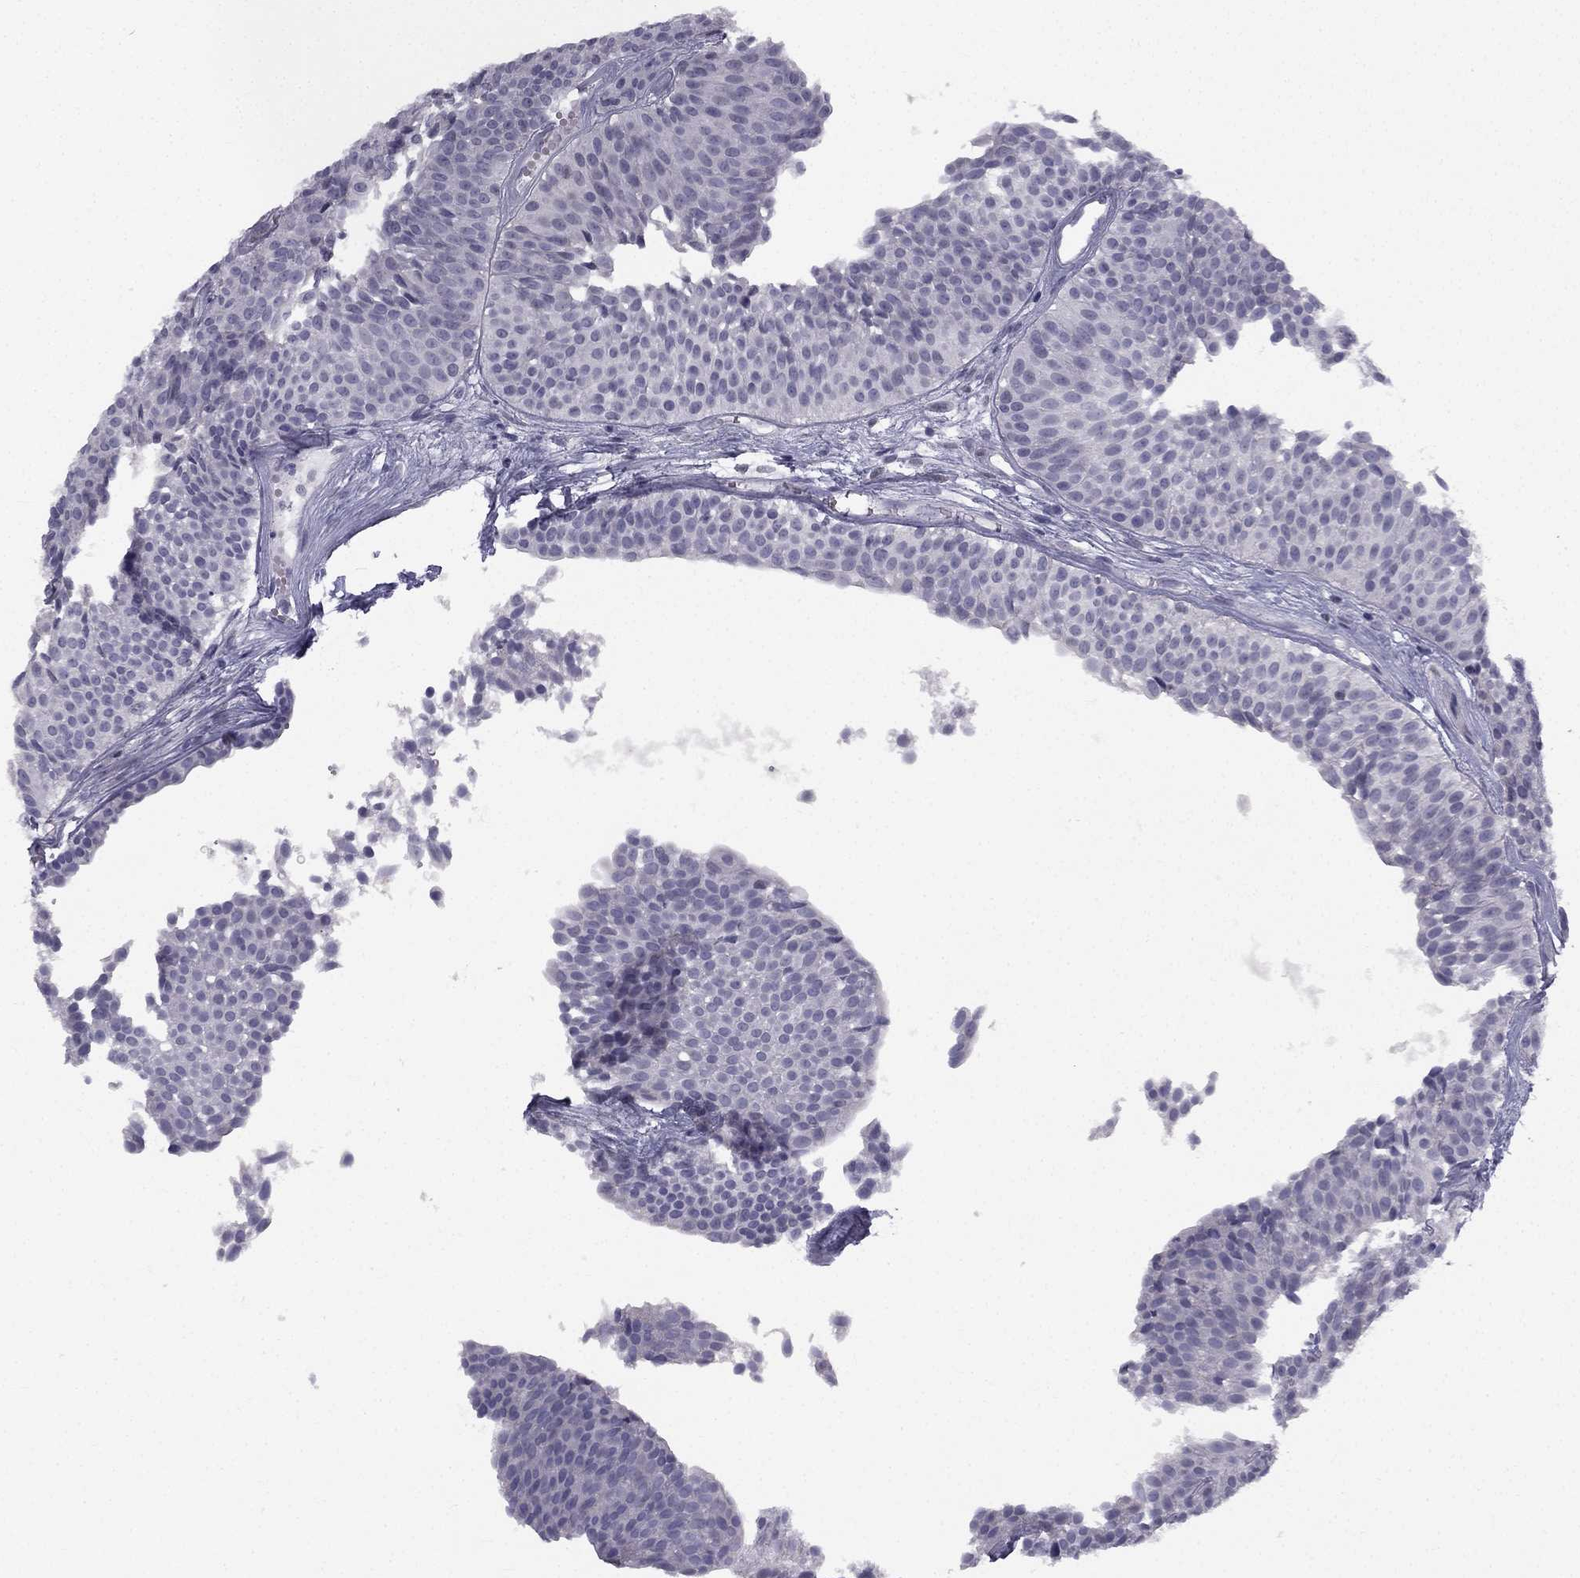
{"staining": {"intensity": "negative", "quantity": "none", "location": "none"}, "tissue": "urothelial cancer", "cell_type": "Tumor cells", "image_type": "cancer", "snomed": [{"axis": "morphology", "description": "Urothelial carcinoma, Low grade"}, {"axis": "topography", "description": "Urinary bladder"}], "caption": "This photomicrograph is of urothelial carcinoma (low-grade) stained with immunohistochemistry (IHC) to label a protein in brown with the nuclei are counter-stained blue. There is no positivity in tumor cells.", "gene": "TRPS1", "patient": {"sex": "male", "age": 63}}